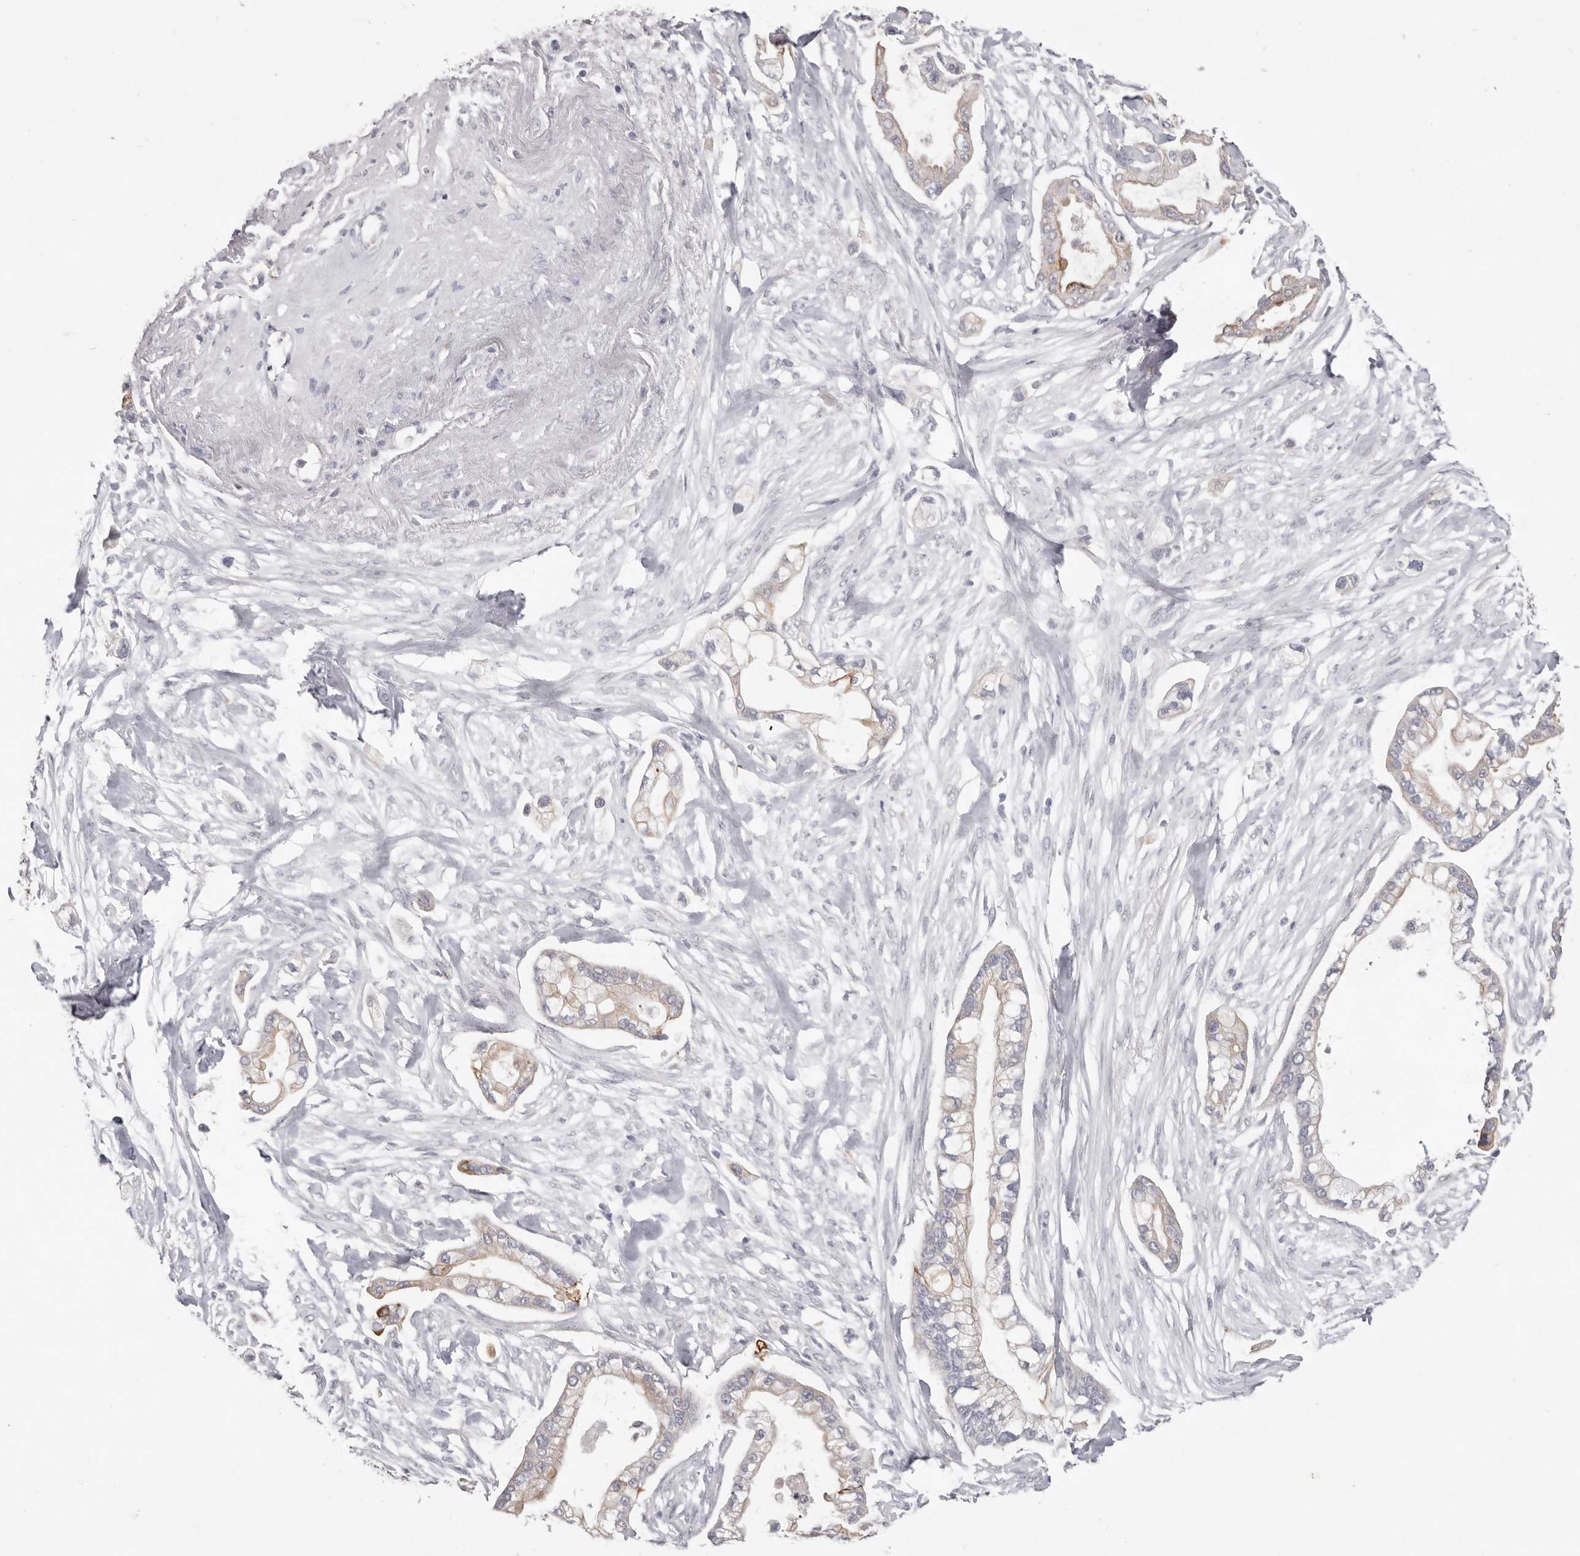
{"staining": {"intensity": "moderate", "quantity": "<25%", "location": "cytoplasmic/membranous"}, "tissue": "pancreatic cancer", "cell_type": "Tumor cells", "image_type": "cancer", "snomed": [{"axis": "morphology", "description": "Adenocarcinoma, NOS"}, {"axis": "topography", "description": "Pancreas"}], "caption": "A low amount of moderate cytoplasmic/membranous staining is appreciated in about <25% of tumor cells in pancreatic adenocarcinoma tissue. (DAB = brown stain, brightfield microscopy at high magnification).", "gene": "ZYG11B", "patient": {"sex": "male", "age": 68}}